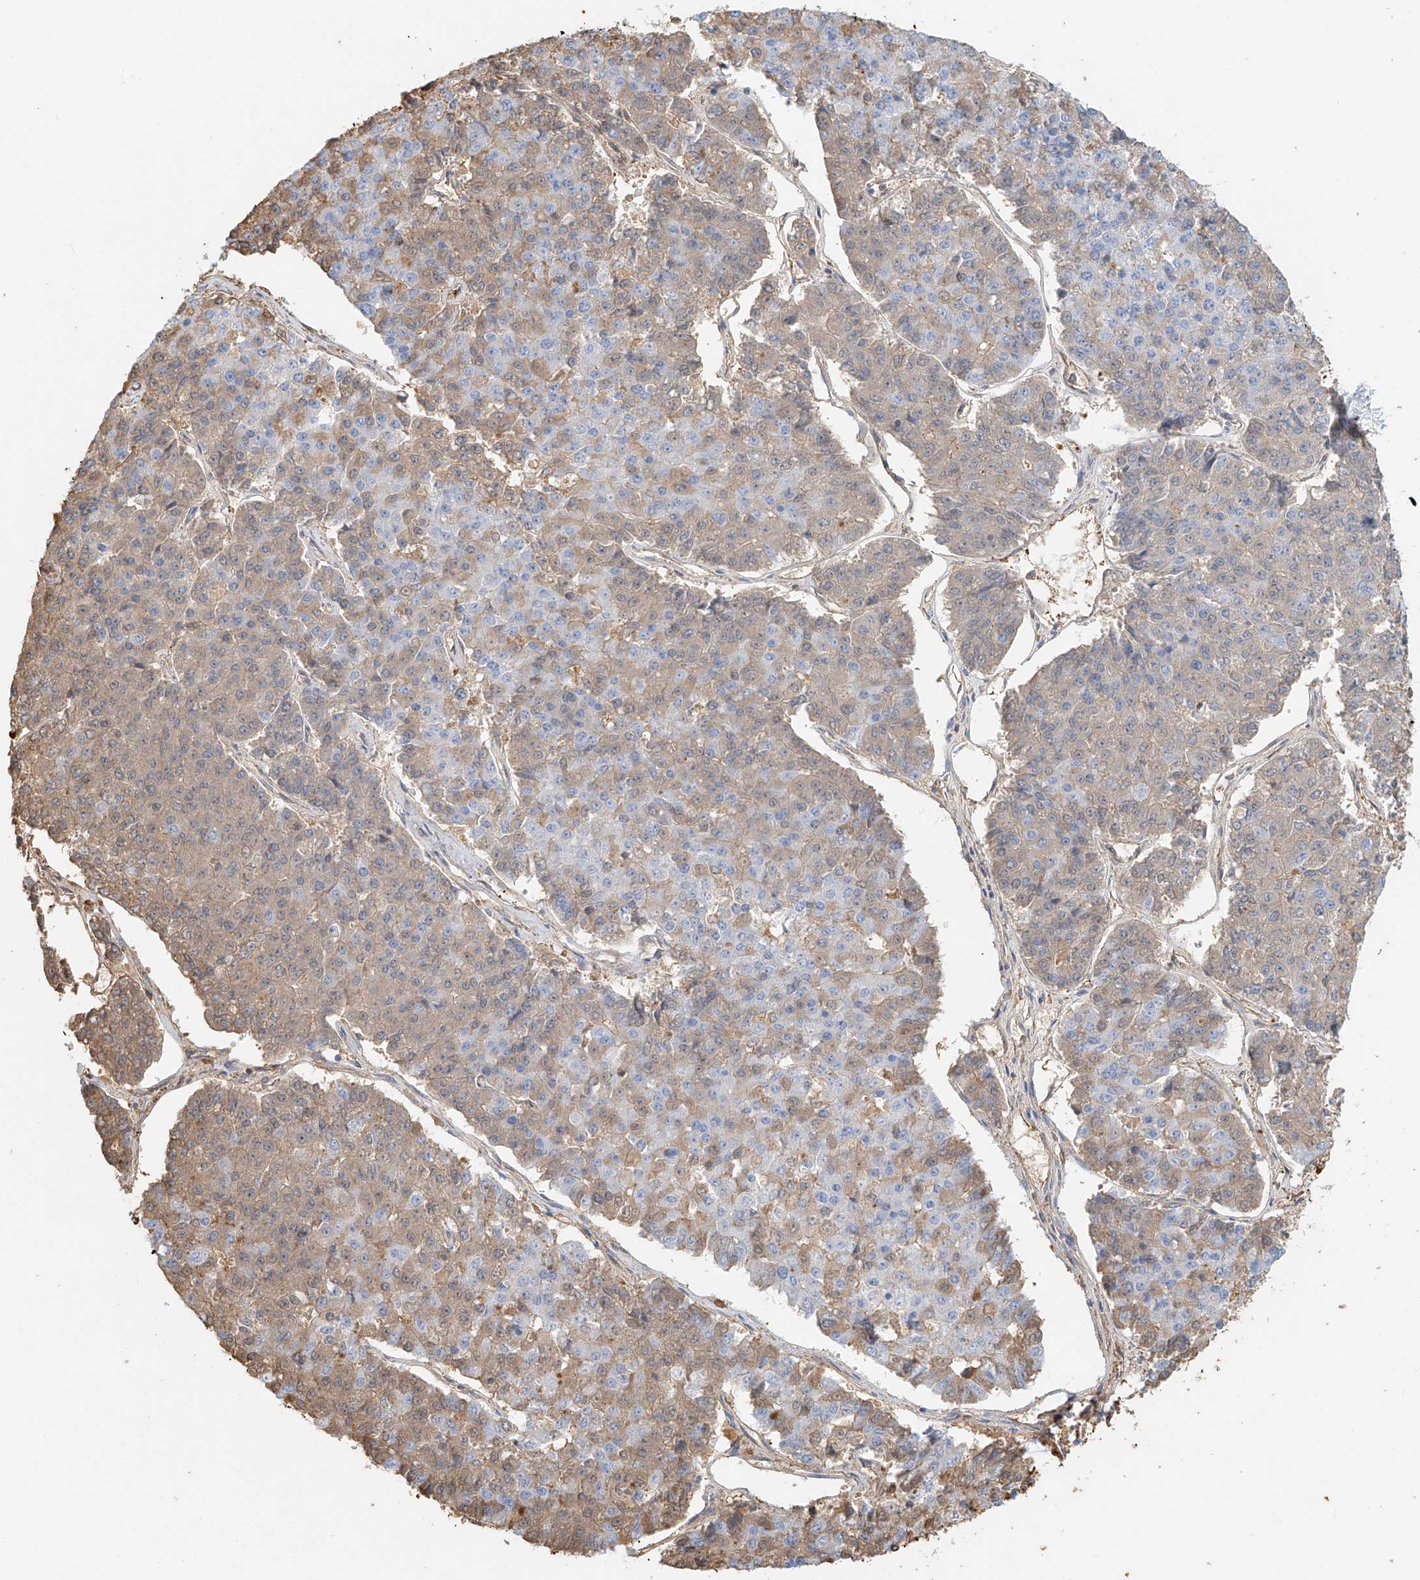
{"staining": {"intensity": "moderate", "quantity": "<25%", "location": "cytoplasmic/membranous"}, "tissue": "pancreatic cancer", "cell_type": "Tumor cells", "image_type": "cancer", "snomed": [{"axis": "morphology", "description": "Adenocarcinoma, NOS"}, {"axis": "topography", "description": "Pancreas"}], "caption": "An image showing moderate cytoplasmic/membranous expression in approximately <25% of tumor cells in pancreatic cancer, as visualized by brown immunohistochemical staining.", "gene": "ZFP30", "patient": {"sex": "male", "age": 50}}